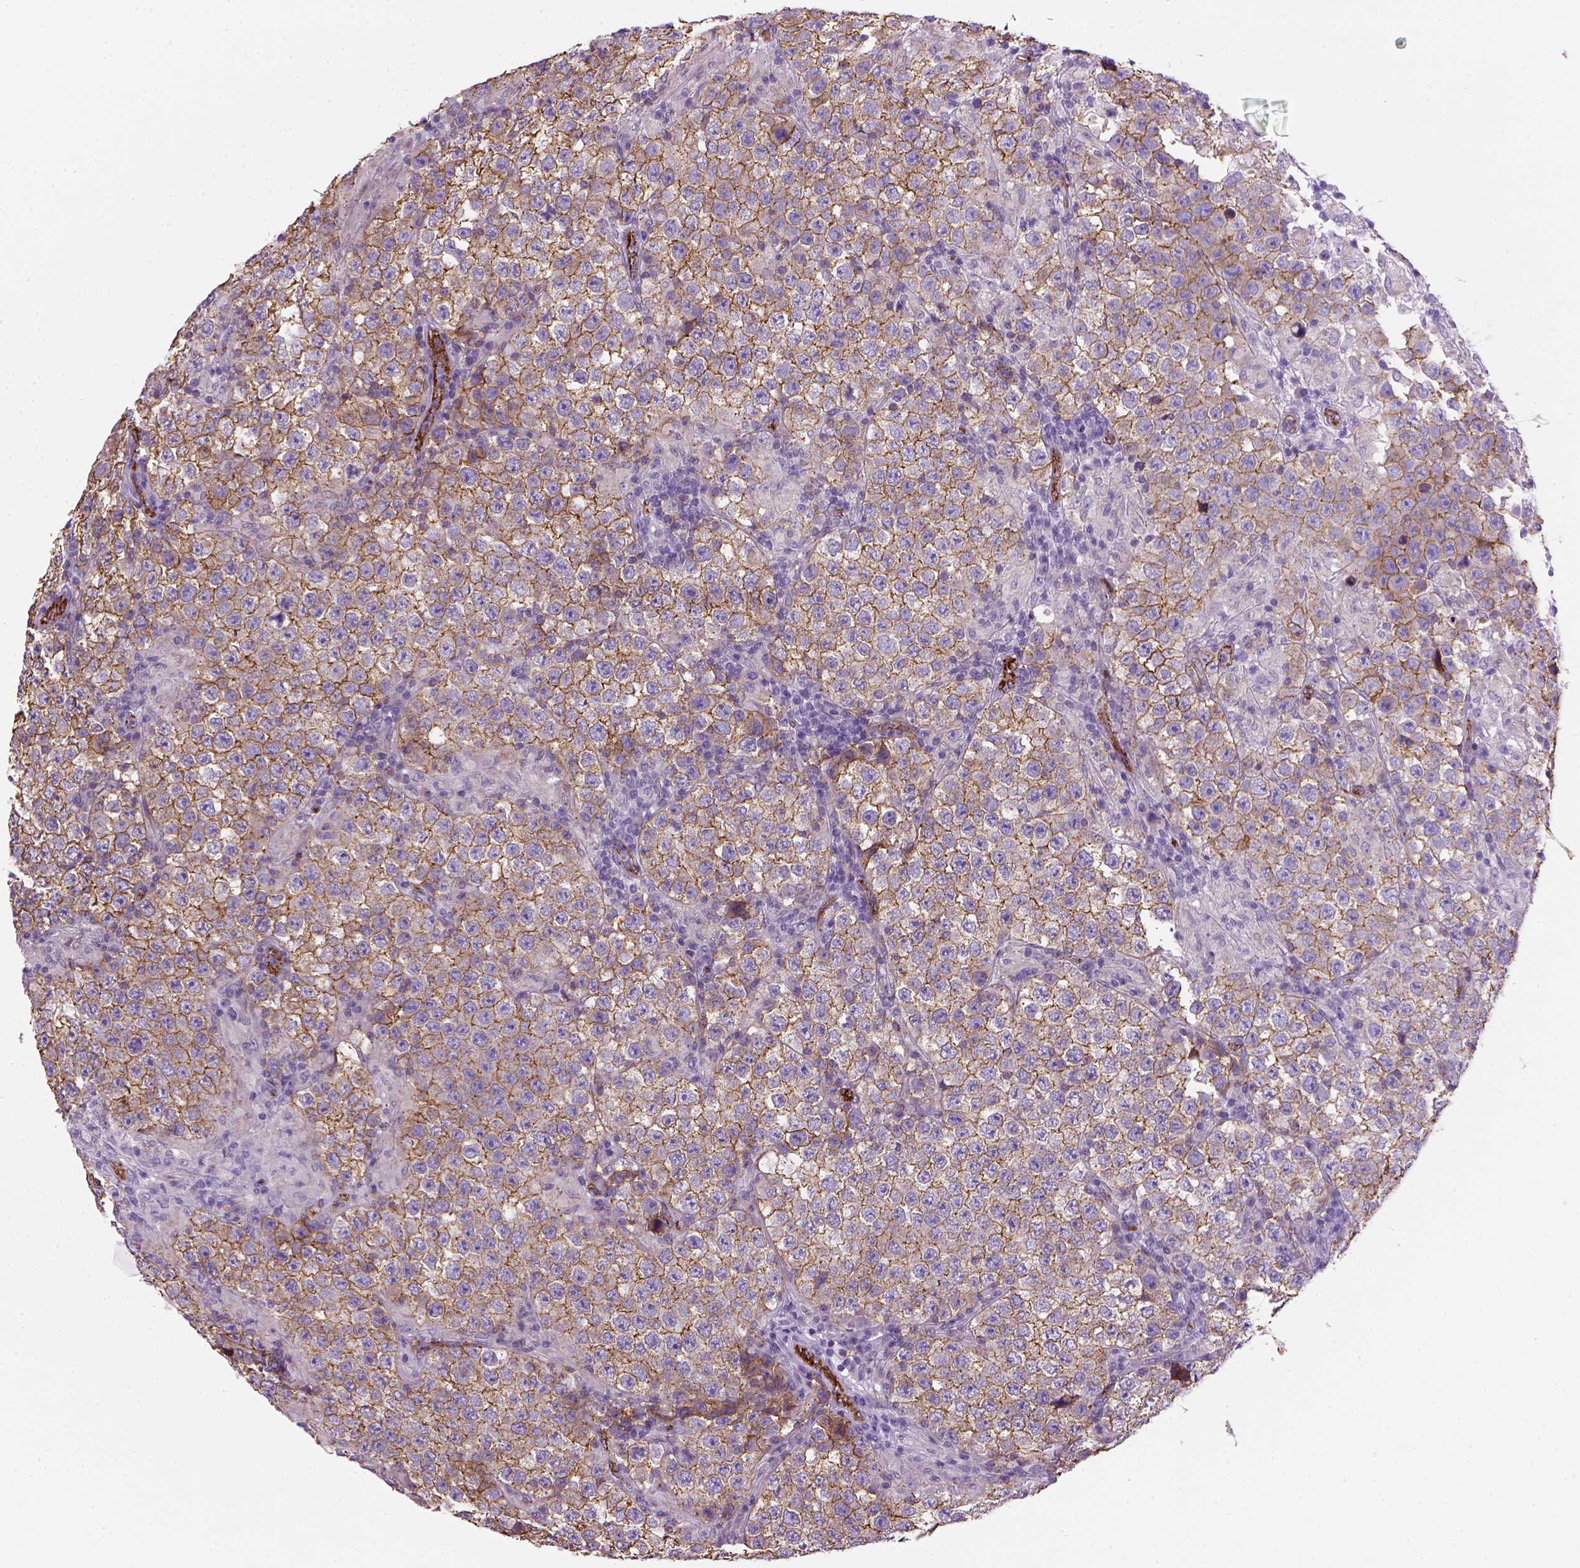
{"staining": {"intensity": "negative", "quantity": "none", "location": "none"}, "tissue": "testis cancer", "cell_type": "Tumor cells", "image_type": "cancer", "snomed": [{"axis": "morphology", "description": "Seminoma, NOS"}, {"axis": "morphology", "description": "Carcinoma, Embryonal, NOS"}, {"axis": "topography", "description": "Testis"}], "caption": "A high-resolution image shows immunohistochemistry (IHC) staining of testis cancer (embryonal carcinoma), which reveals no significant positivity in tumor cells.", "gene": "VWF", "patient": {"sex": "male", "age": 41}}